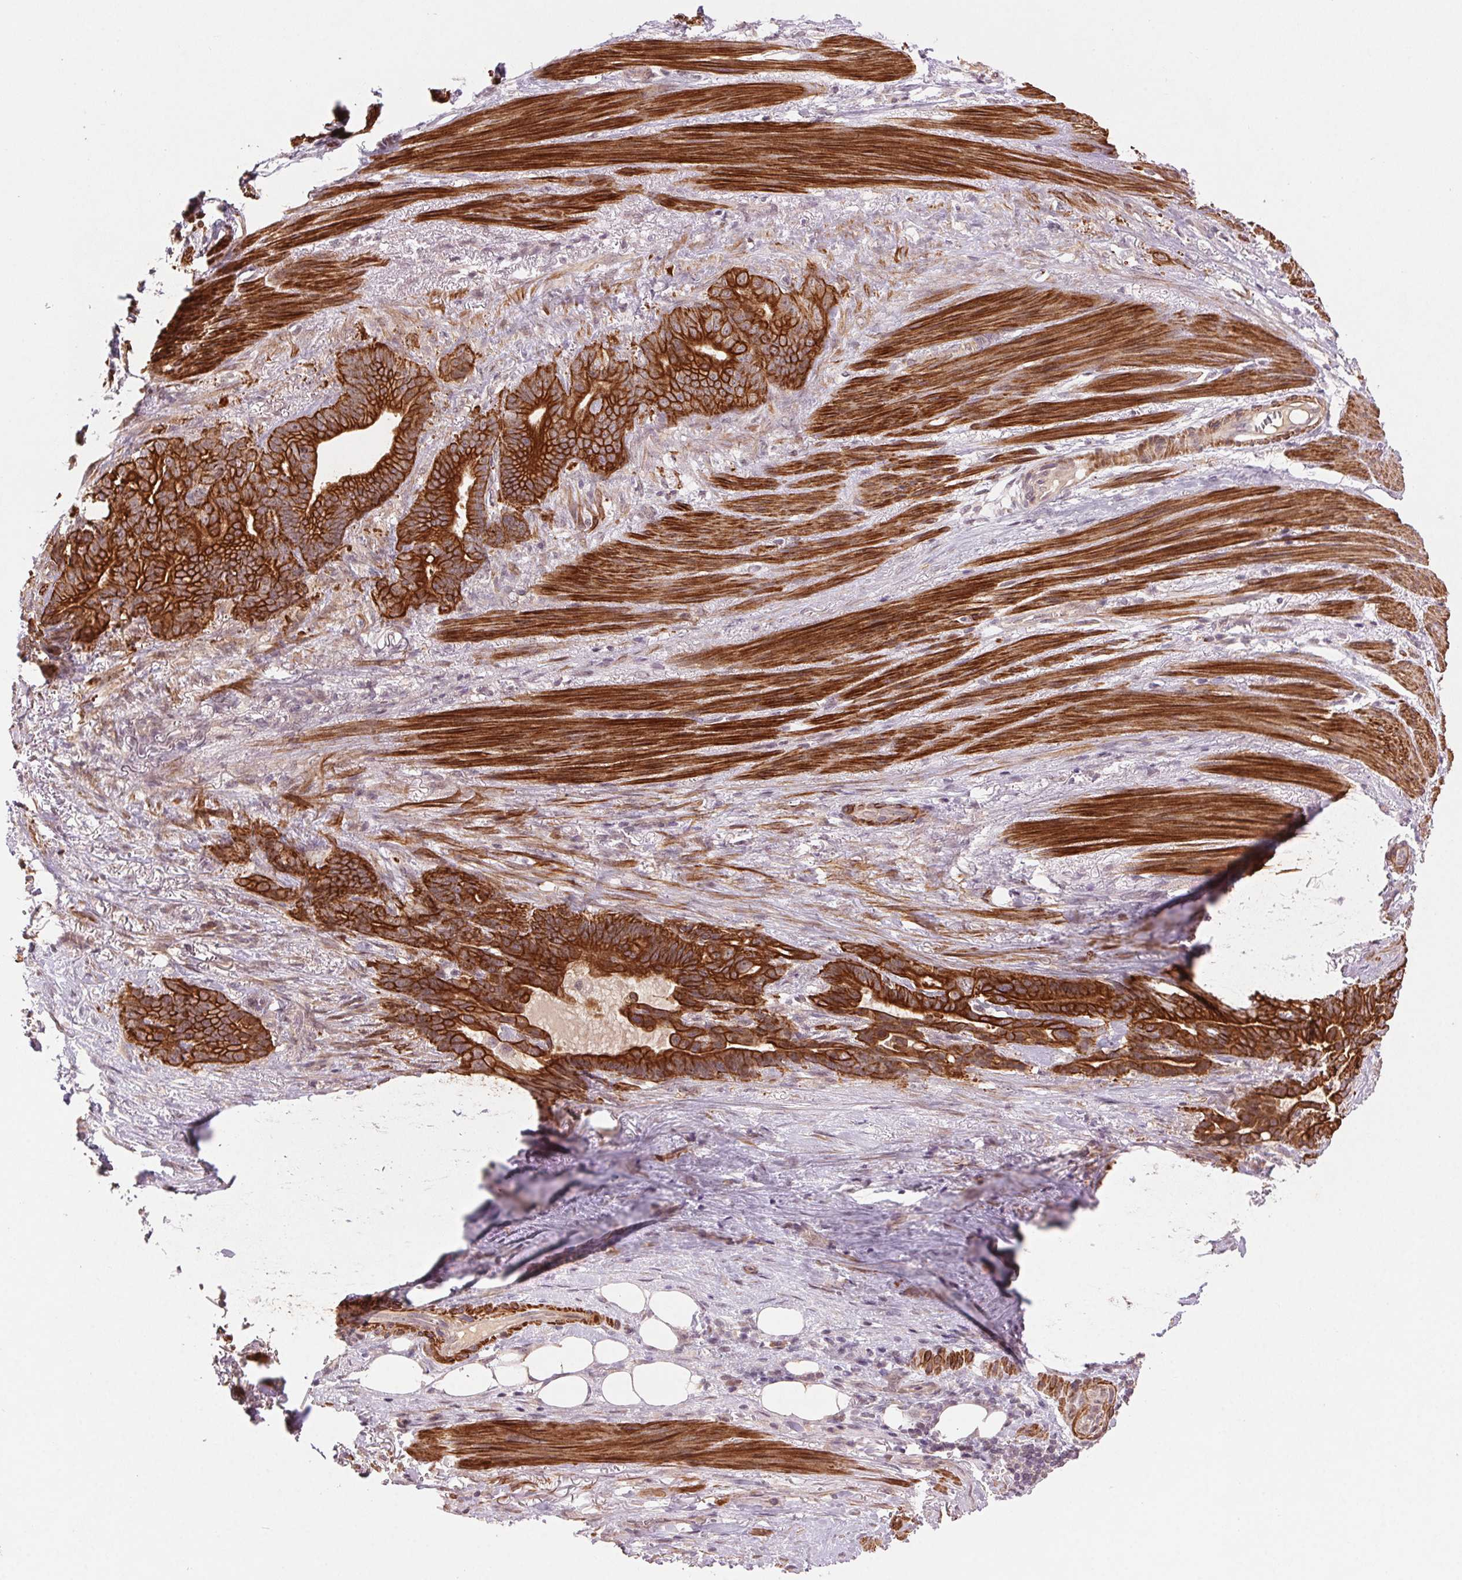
{"staining": {"intensity": "strong", "quantity": ">75%", "location": "cytoplasmic/membranous"}, "tissue": "stomach cancer", "cell_type": "Tumor cells", "image_type": "cancer", "snomed": [{"axis": "morphology", "description": "Normal tissue, NOS"}, {"axis": "morphology", "description": "Adenocarcinoma, NOS"}, {"axis": "topography", "description": "Esophagus"}, {"axis": "topography", "description": "Stomach, upper"}], "caption": "Stomach cancer stained for a protein (brown) shows strong cytoplasmic/membranous positive staining in about >75% of tumor cells.", "gene": "SMLR1", "patient": {"sex": "male", "age": 62}}